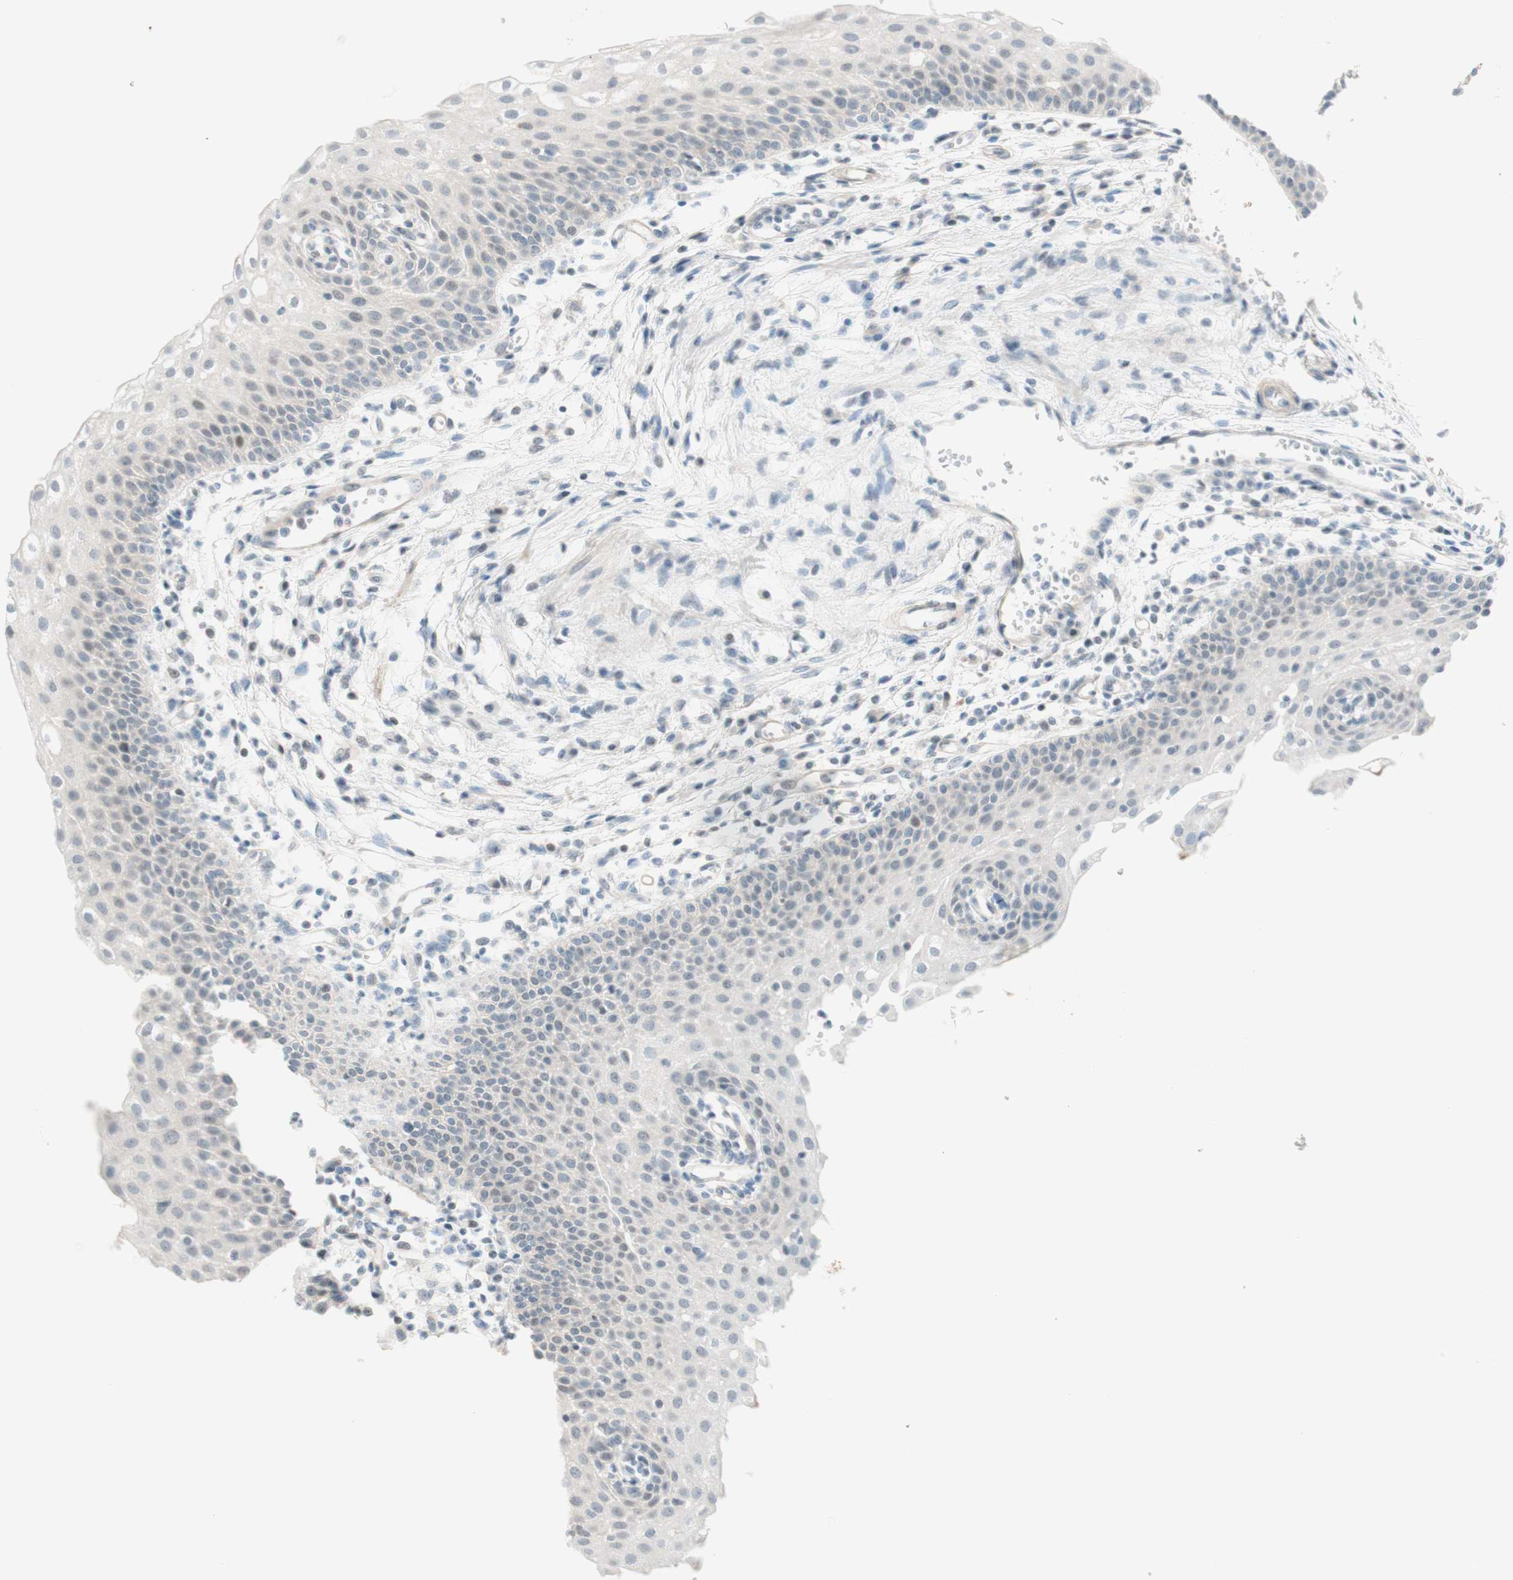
{"staining": {"intensity": "weak", "quantity": "<25%", "location": "nuclear"}, "tissue": "urothelial cancer", "cell_type": "Tumor cells", "image_type": "cancer", "snomed": [{"axis": "morphology", "description": "Urothelial carcinoma, High grade"}, {"axis": "topography", "description": "Urinary bladder"}], "caption": "IHC photomicrograph of human urothelial carcinoma (high-grade) stained for a protein (brown), which demonstrates no expression in tumor cells.", "gene": "JPH1", "patient": {"sex": "female", "age": 85}}